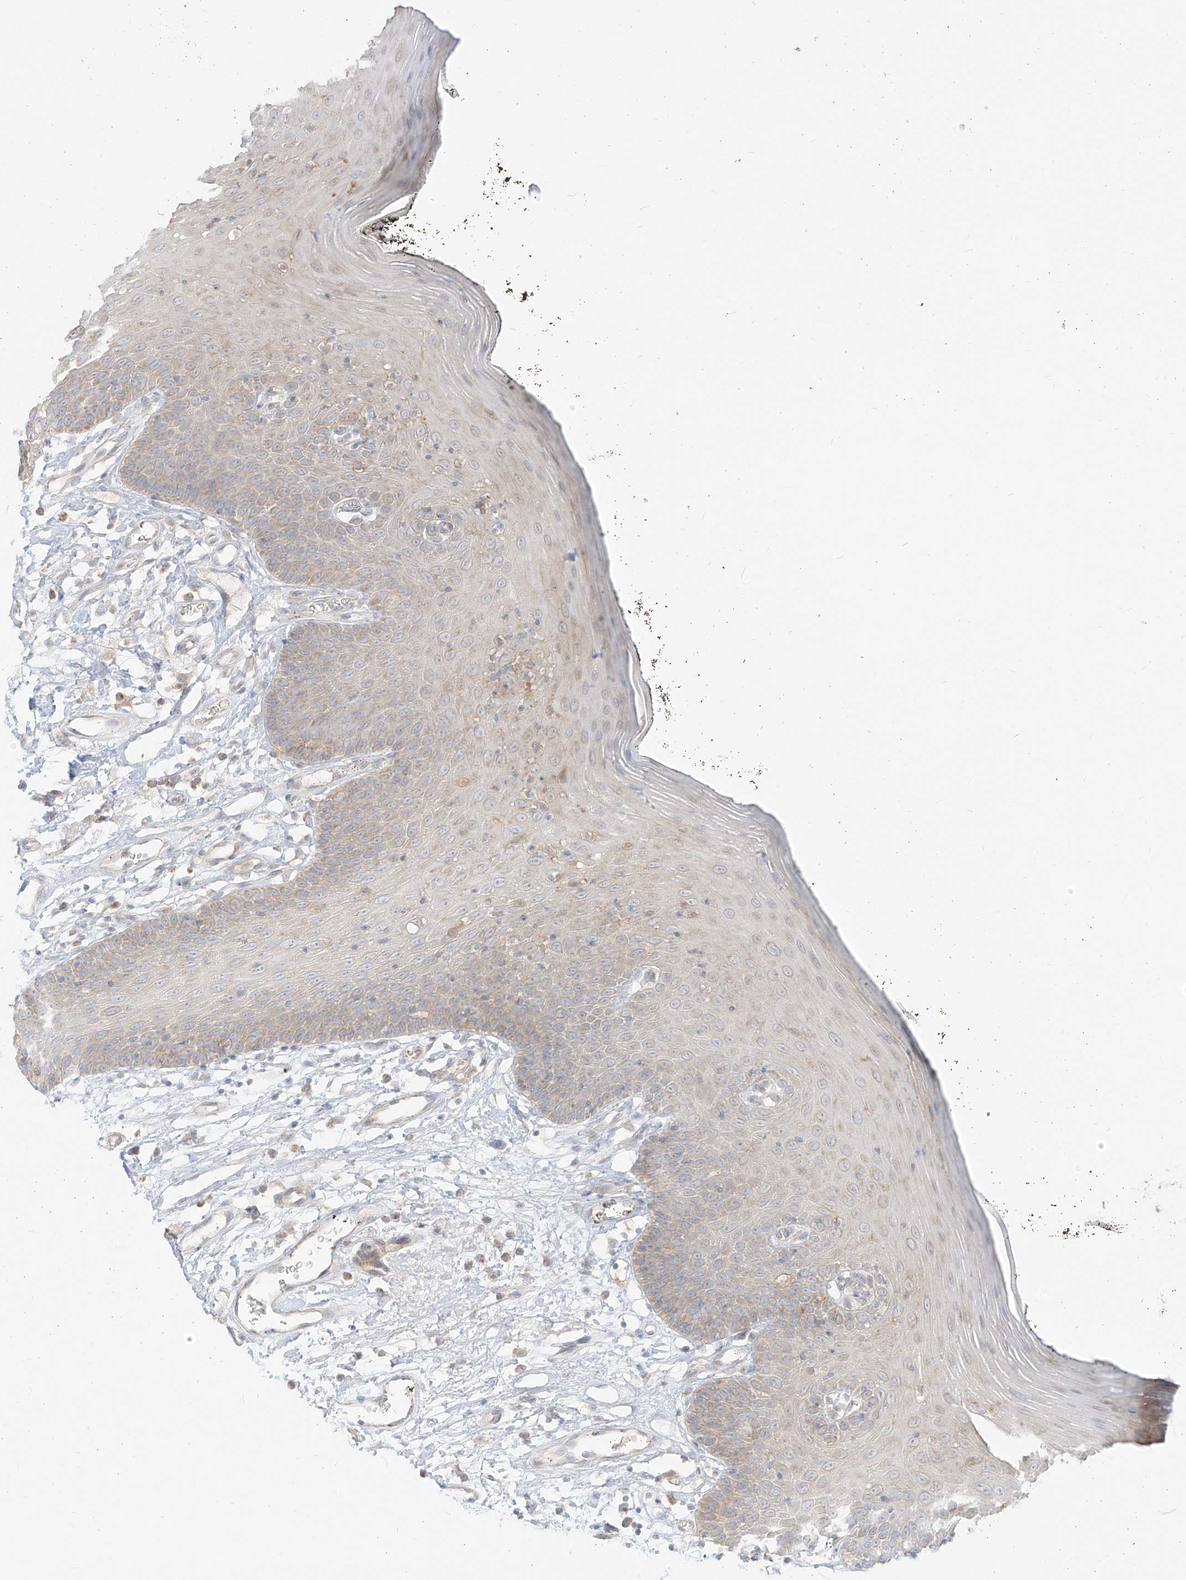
{"staining": {"intensity": "weak", "quantity": "25%-75%", "location": "cytoplasmic/membranous"}, "tissue": "oral mucosa", "cell_type": "Squamous epithelial cells", "image_type": "normal", "snomed": [{"axis": "morphology", "description": "Normal tissue, NOS"}, {"axis": "topography", "description": "Oral tissue"}], "caption": "Immunohistochemistry (IHC) micrograph of unremarkable oral mucosa: oral mucosa stained using immunohistochemistry (IHC) exhibits low levels of weak protein expression localized specifically in the cytoplasmic/membranous of squamous epithelial cells, appearing as a cytoplasmic/membranous brown color.", "gene": "ZIM3", "patient": {"sex": "male", "age": 74}}